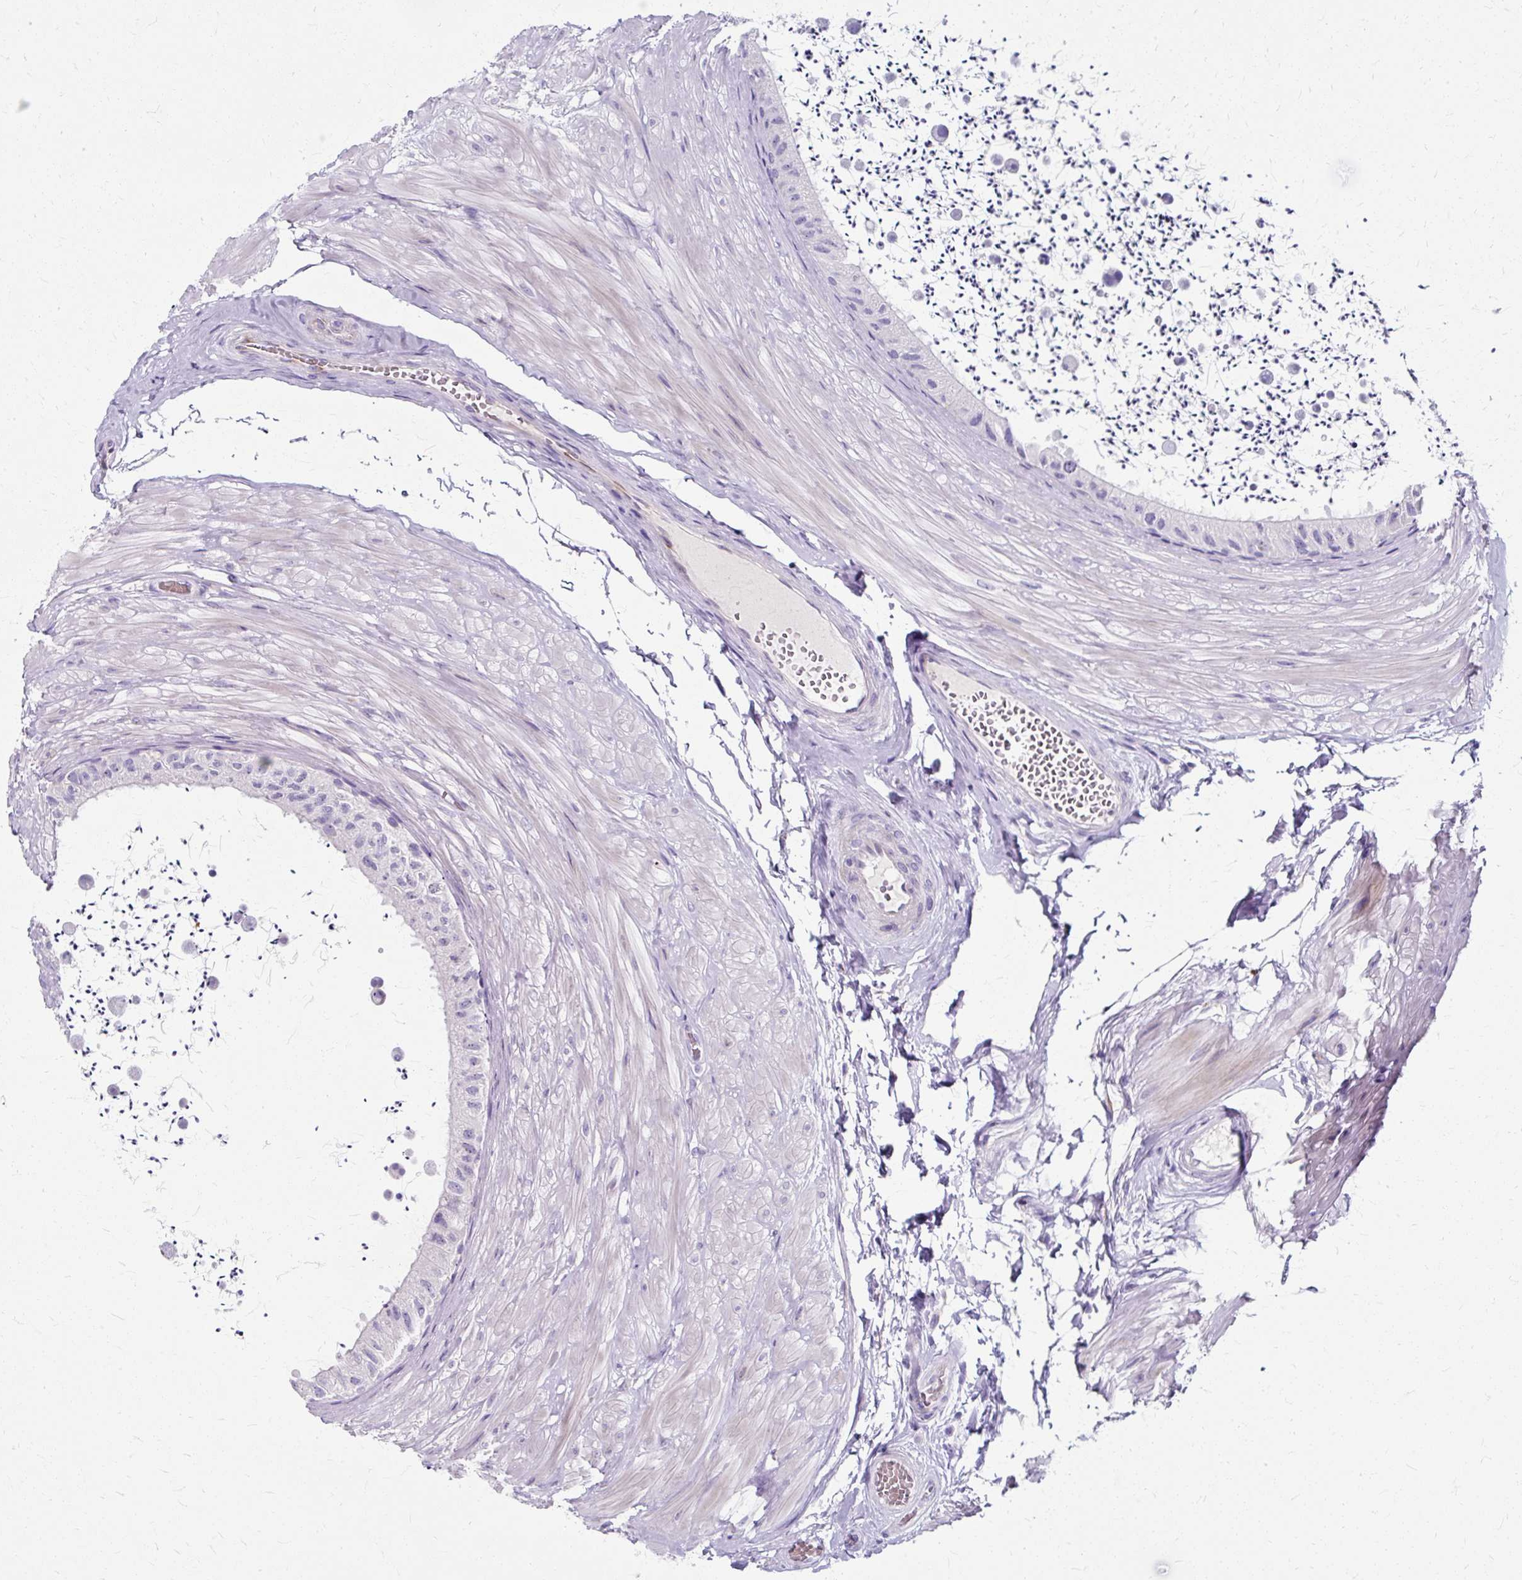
{"staining": {"intensity": "negative", "quantity": "none", "location": "none"}, "tissue": "epididymis", "cell_type": "Glandular cells", "image_type": "normal", "snomed": [{"axis": "morphology", "description": "Normal tissue, NOS"}, {"axis": "topography", "description": "Epididymis"}, {"axis": "topography", "description": "Peripheral nerve tissue"}], "caption": "An IHC image of unremarkable epididymis is shown. There is no staining in glandular cells of epididymis.", "gene": "ZNF555", "patient": {"sex": "male", "age": 32}}